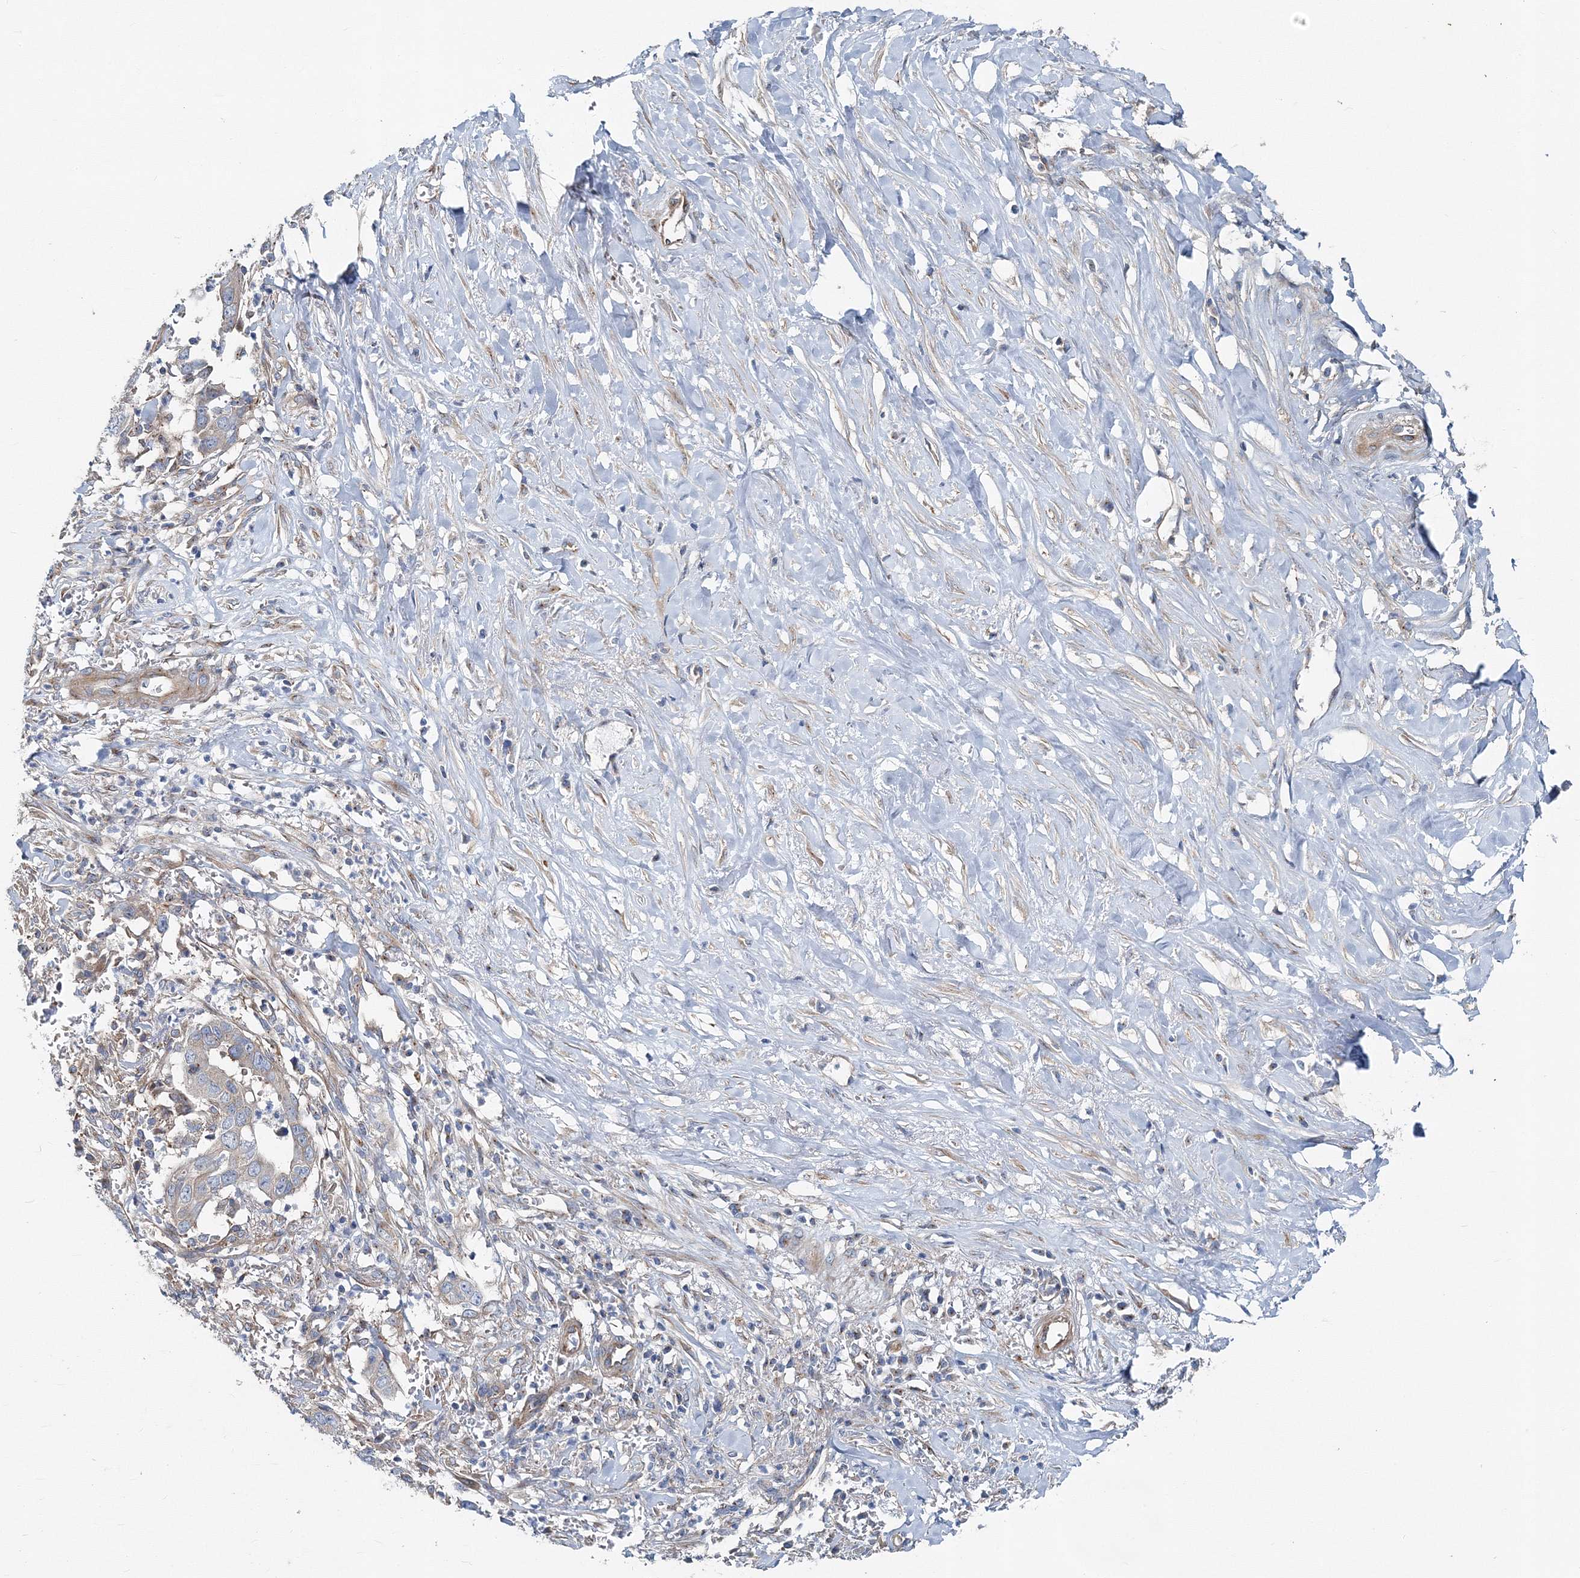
{"staining": {"intensity": "weak", "quantity": "<25%", "location": "cytoplasmic/membranous"}, "tissue": "liver cancer", "cell_type": "Tumor cells", "image_type": "cancer", "snomed": [{"axis": "morphology", "description": "Cholangiocarcinoma"}, {"axis": "topography", "description": "Liver"}], "caption": "Immunohistochemistry image of liver cholangiocarcinoma stained for a protein (brown), which demonstrates no staining in tumor cells.", "gene": "MPHOSPH9", "patient": {"sex": "female", "age": 79}}